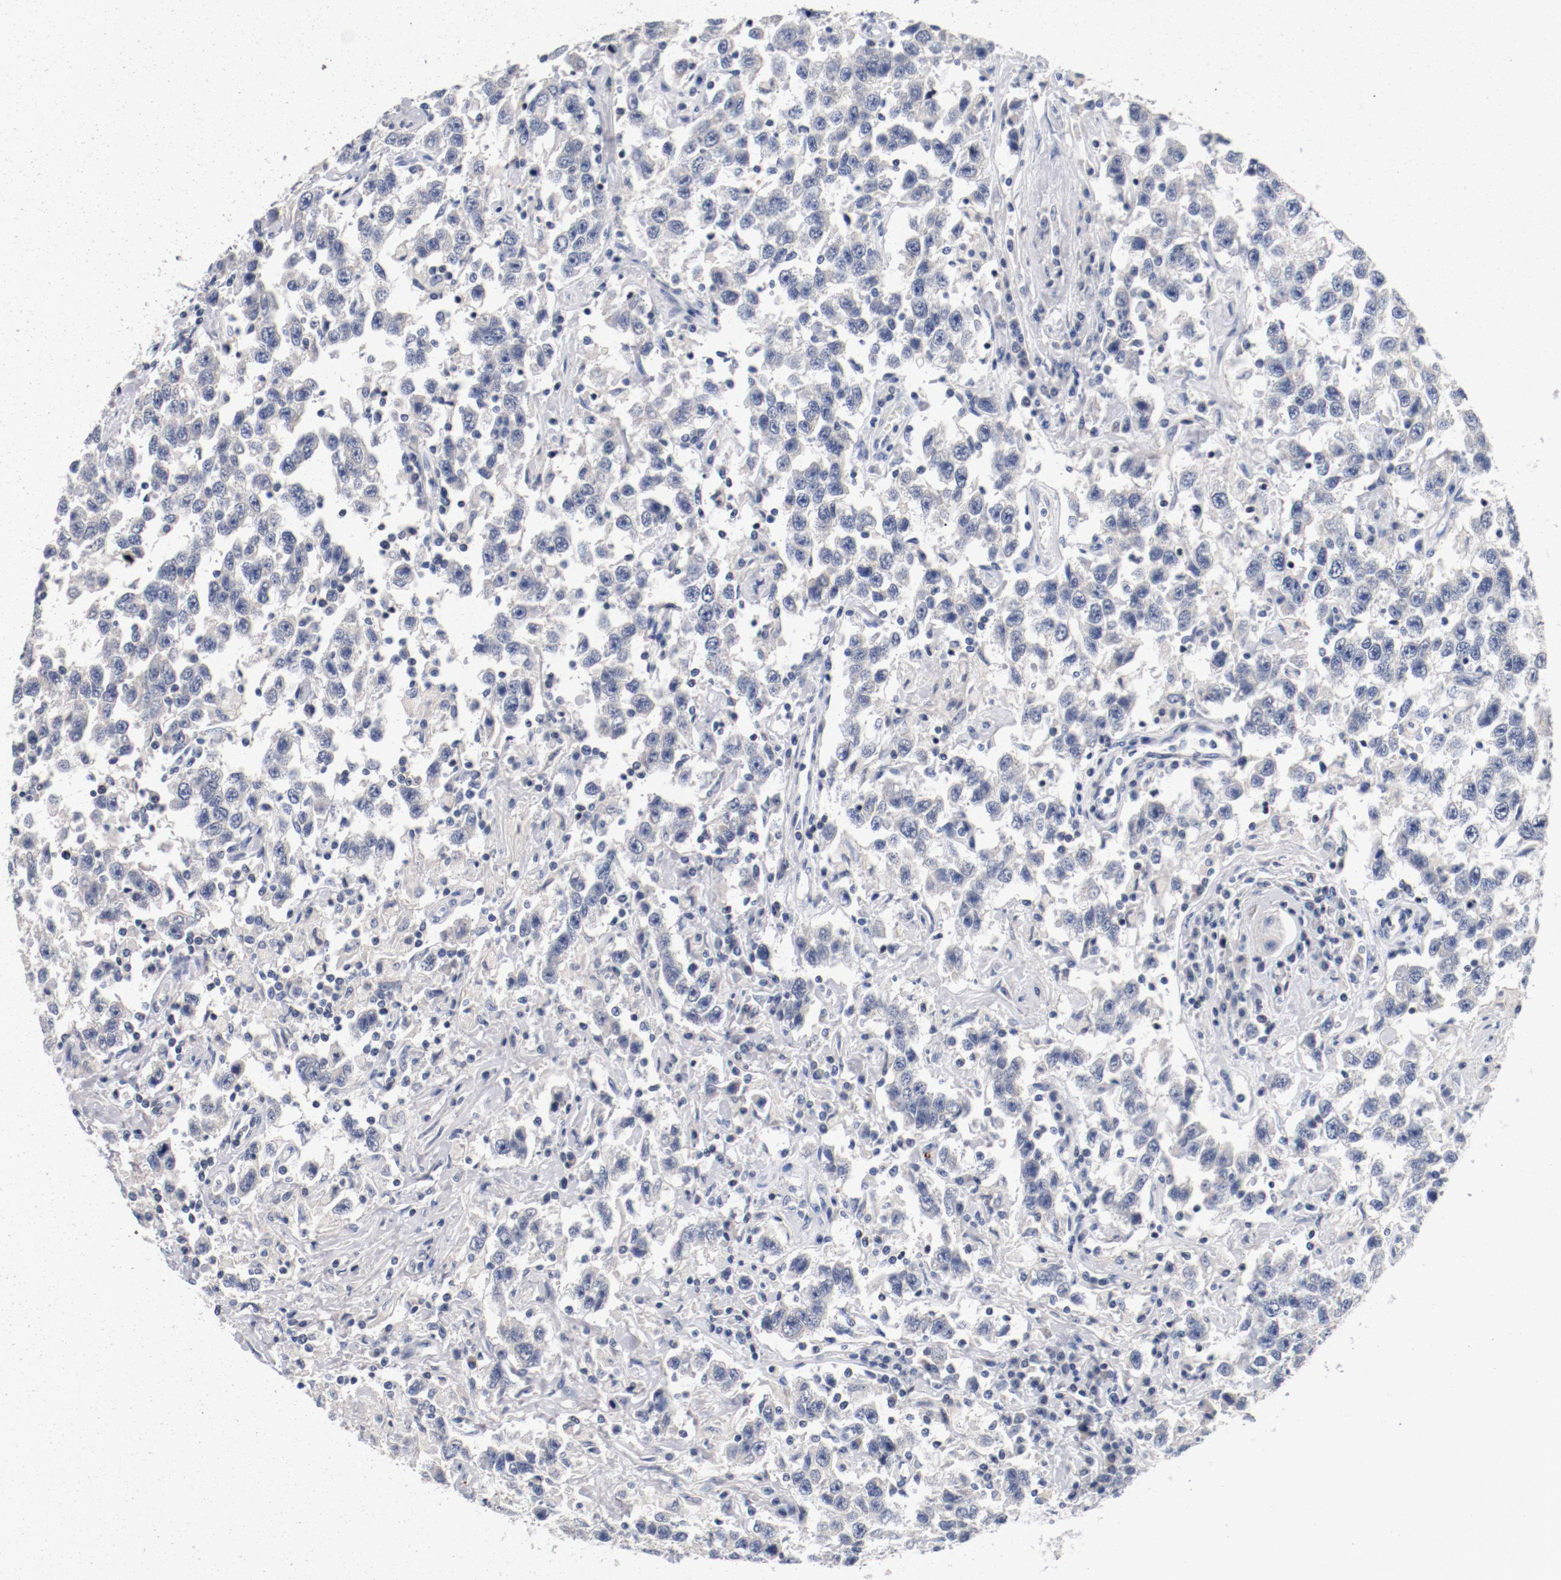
{"staining": {"intensity": "negative", "quantity": "none", "location": "none"}, "tissue": "testis cancer", "cell_type": "Tumor cells", "image_type": "cancer", "snomed": [{"axis": "morphology", "description": "Seminoma, NOS"}, {"axis": "topography", "description": "Testis"}], "caption": "Tumor cells are negative for protein expression in human testis seminoma.", "gene": "PIM1", "patient": {"sex": "male", "age": 41}}